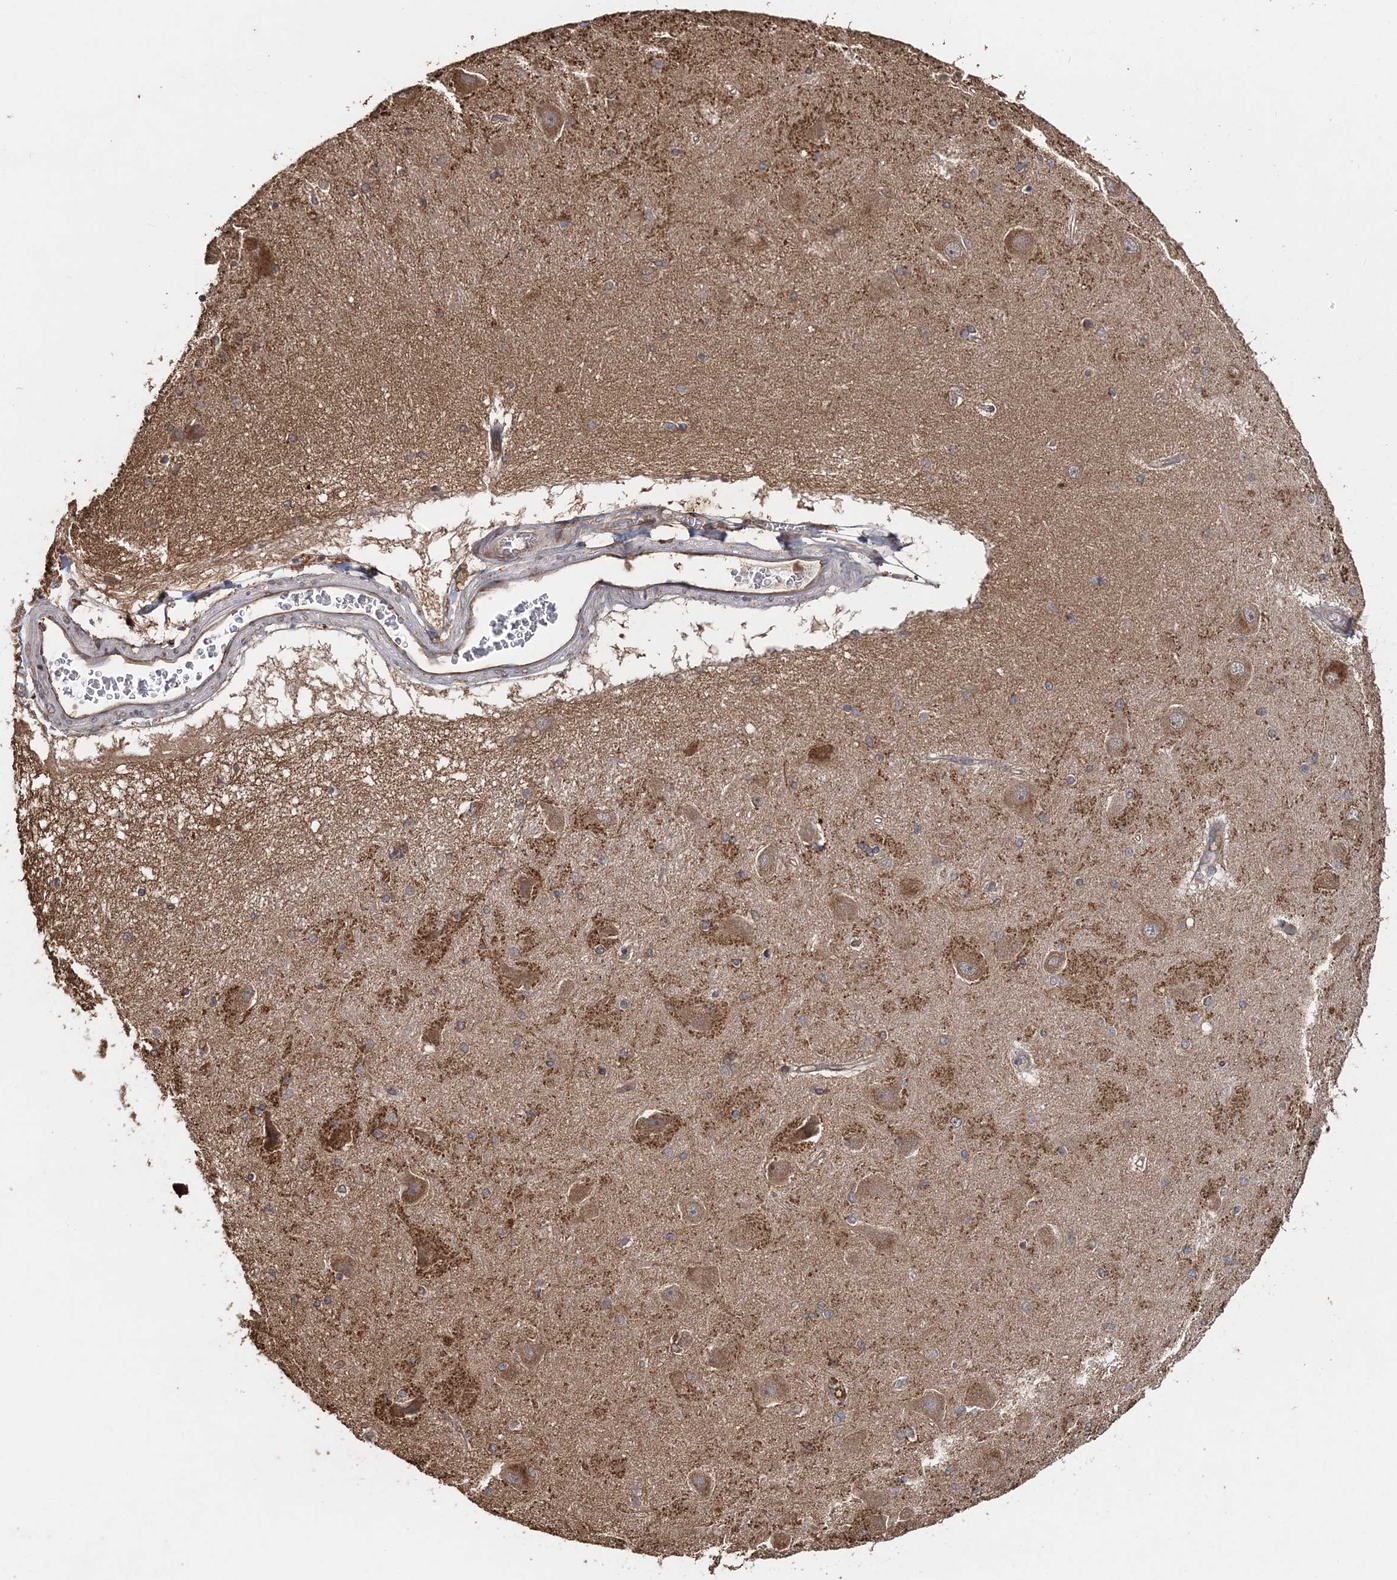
{"staining": {"intensity": "weak", "quantity": "<25%", "location": "cytoplasmic/membranous"}, "tissue": "hippocampus", "cell_type": "Glial cells", "image_type": "normal", "snomed": [{"axis": "morphology", "description": "Normal tissue, NOS"}, {"axis": "topography", "description": "Hippocampus"}], "caption": "Immunohistochemistry micrograph of benign hippocampus: hippocampus stained with DAB displays no significant protein expression in glial cells.", "gene": "RAB14", "patient": {"sex": "female", "age": 54}}